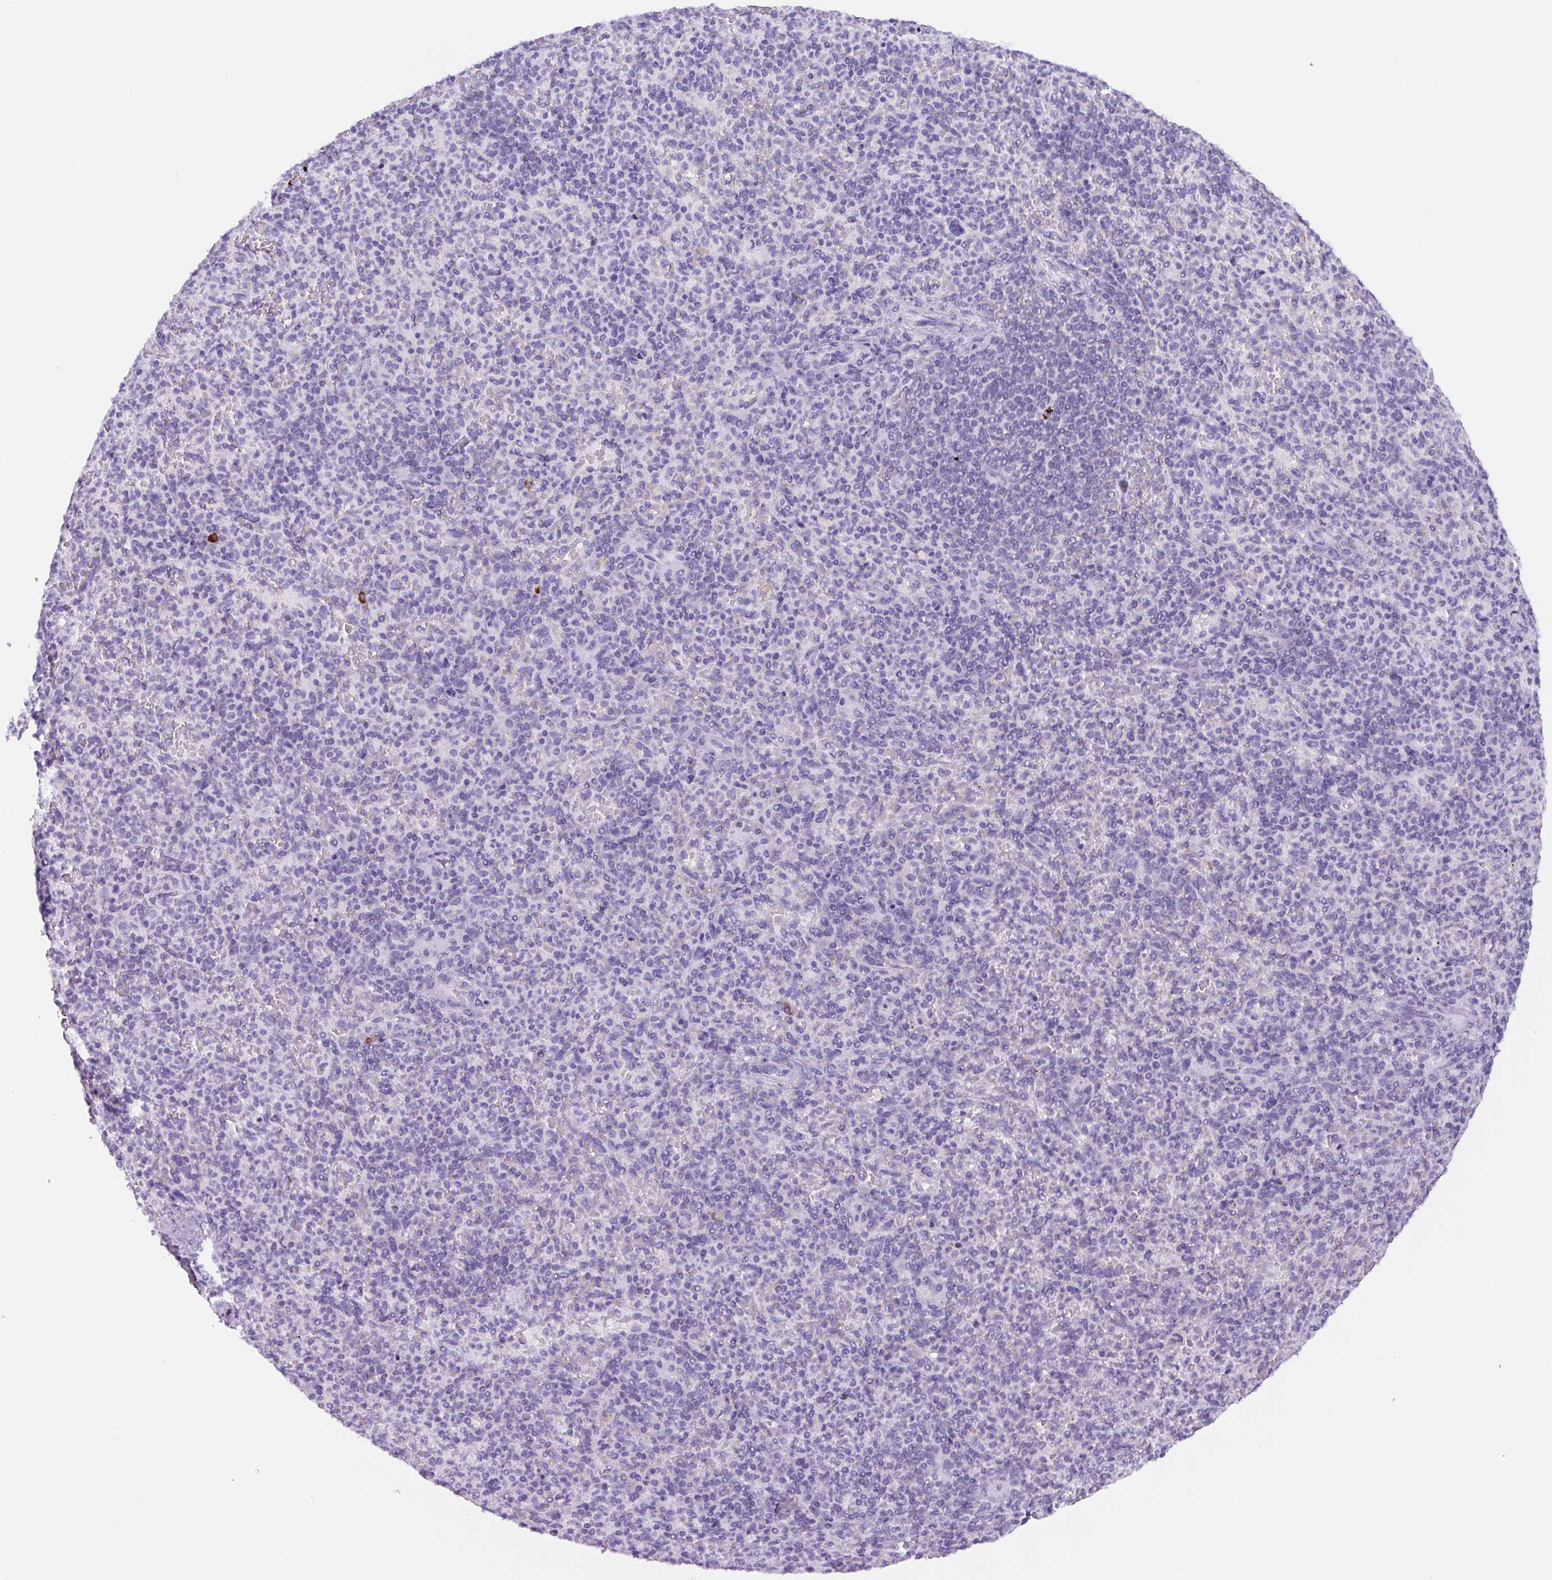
{"staining": {"intensity": "negative", "quantity": "none", "location": "none"}, "tissue": "spleen", "cell_type": "Cells in red pulp", "image_type": "normal", "snomed": [{"axis": "morphology", "description": "Normal tissue, NOS"}, {"axis": "topography", "description": "Spleen"}], "caption": "A micrograph of human spleen is negative for staining in cells in red pulp. Brightfield microscopy of immunohistochemistry stained with DAB (brown) and hematoxylin (blue), captured at high magnification.", "gene": "ADAMTS19", "patient": {"sex": "female", "age": 74}}